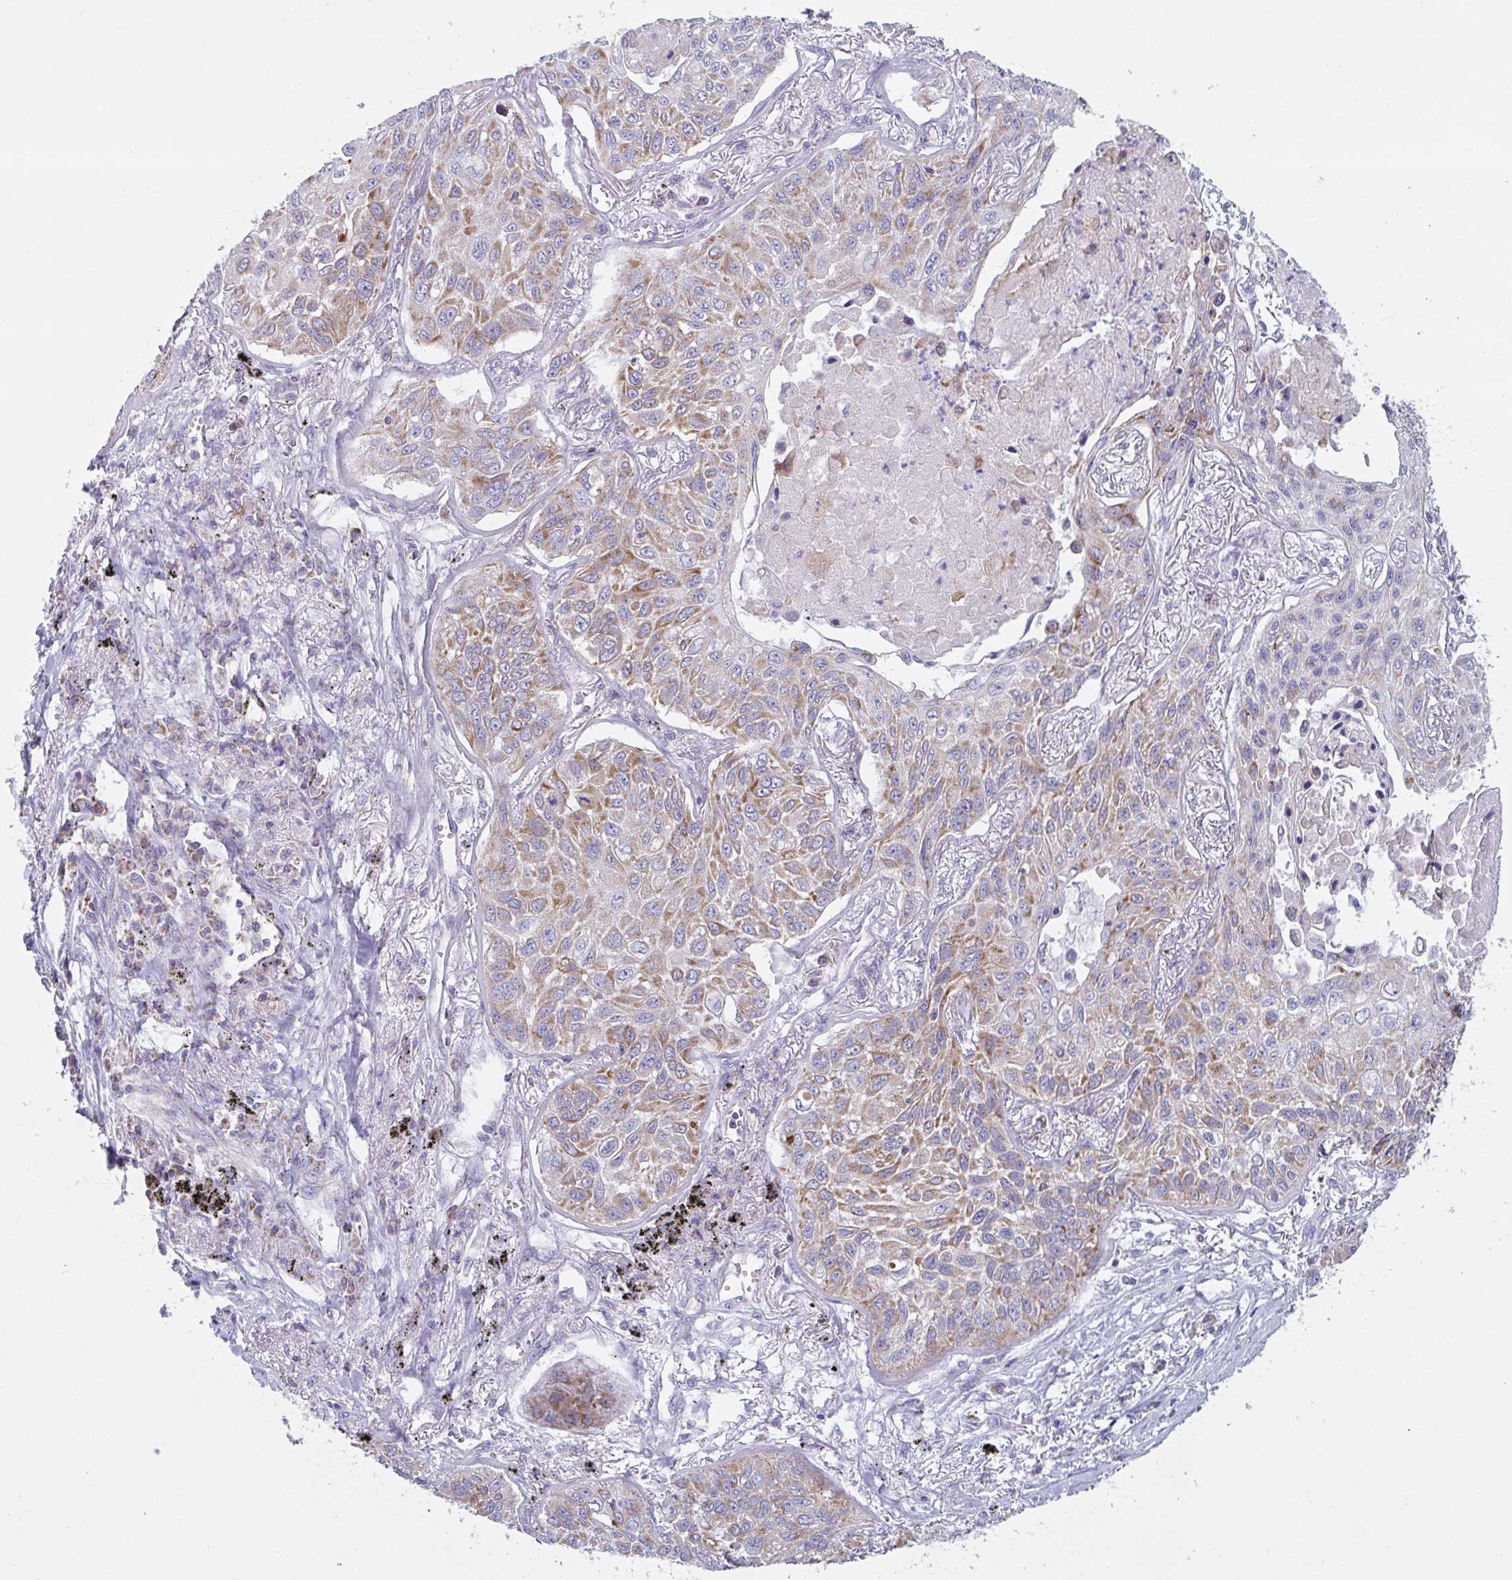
{"staining": {"intensity": "moderate", "quantity": ">75%", "location": "cytoplasmic/membranous"}, "tissue": "lung cancer", "cell_type": "Tumor cells", "image_type": "cancer", "snomed": [{"axis": "morphology", "description": "Squamous cell carcinoma, NOS"}, {"axis": "topography", "description": "Lung"}], "caption": "Immunohistochemical staining of human squamous cell carcinoma (lung) reveals medium levels of moderate cytoplasmic/membranous expression in about >75% of tumor cells. (DAB (3,3'-diaminobenzidine) IHC, brown staining for protein, blue staining for nuclei).", "gene": "BCAT2", "patient": {"sex": "male", "age": 75}}